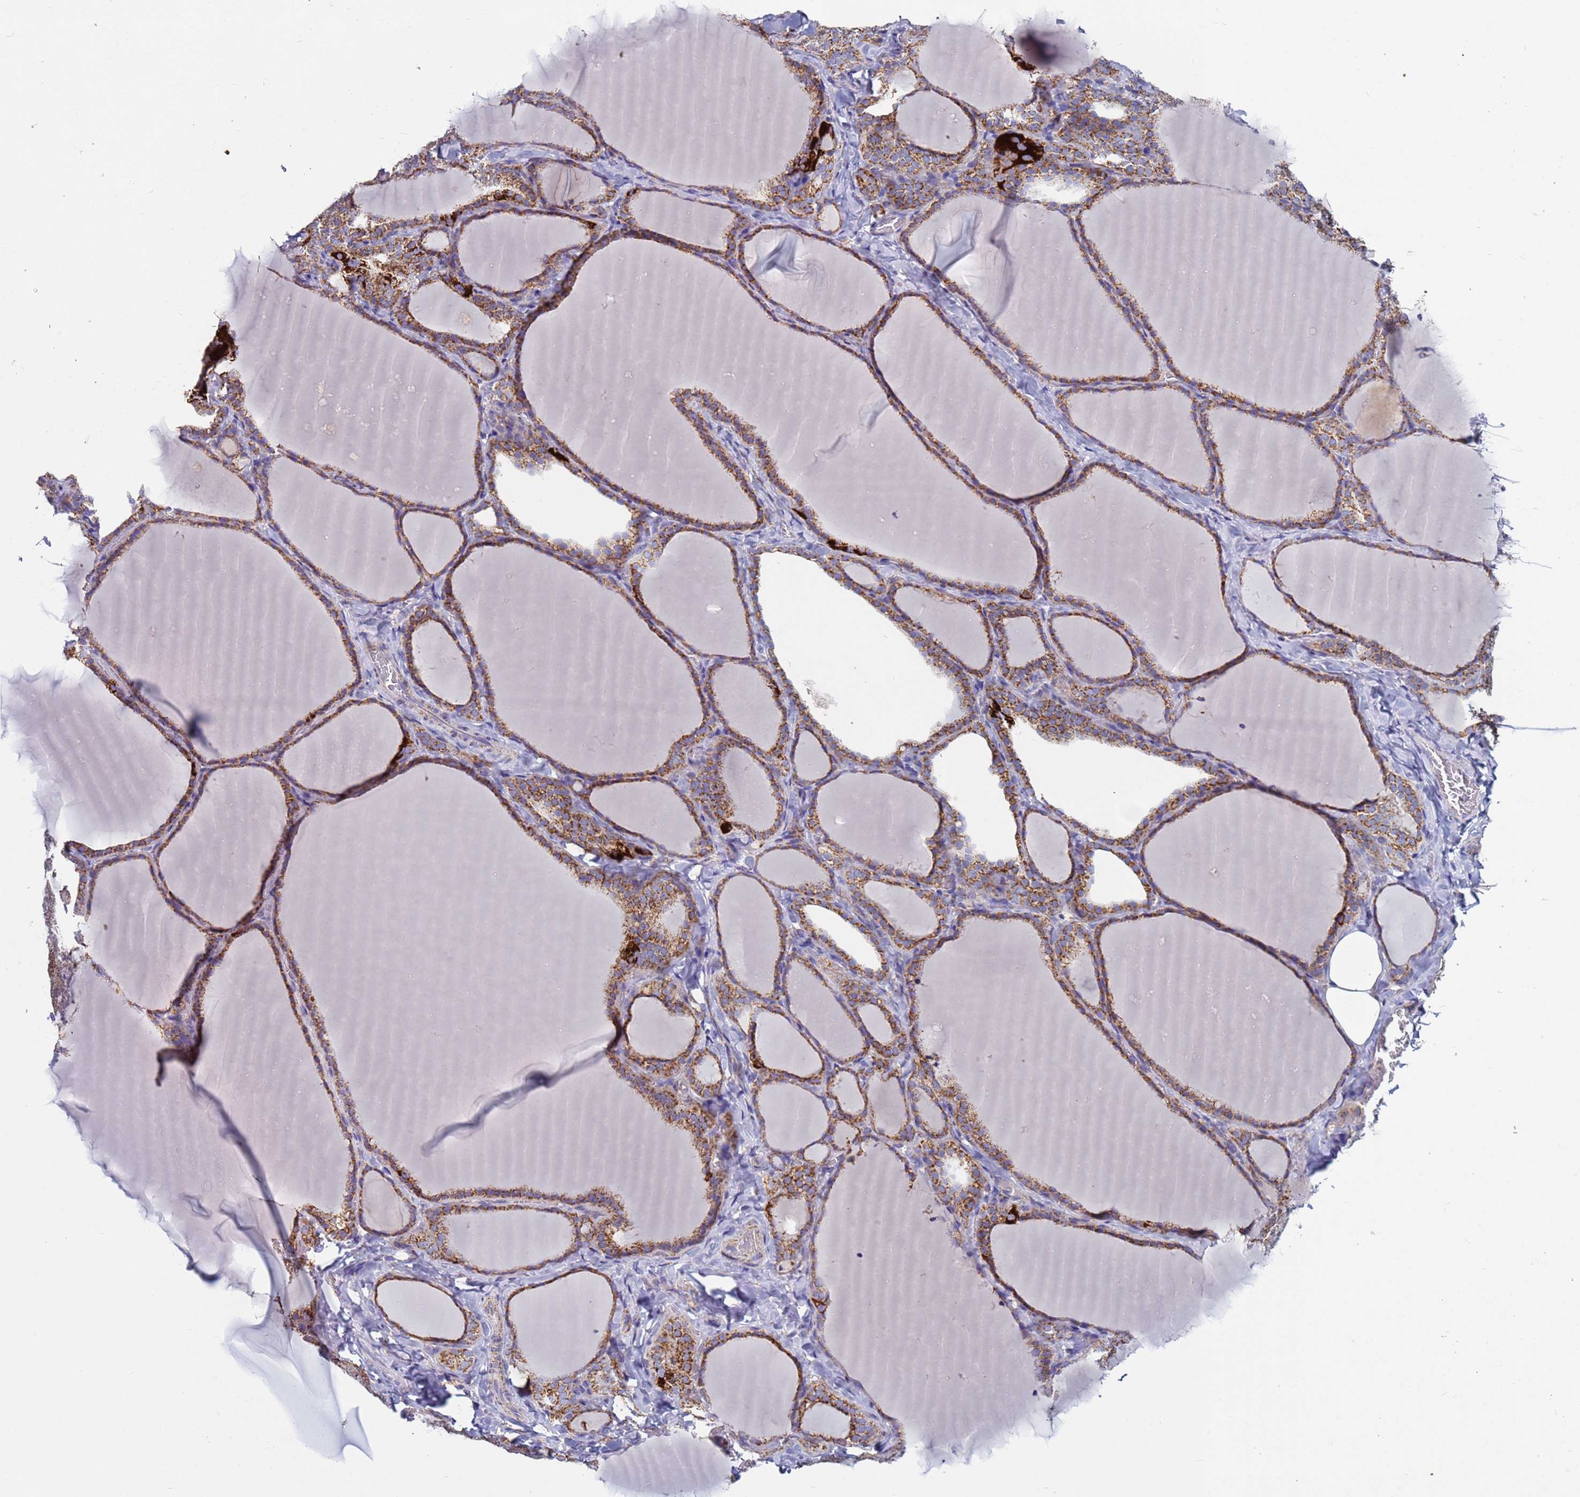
{"staining": {"intensity": "moderate", "quantity": ">75%", "location": "cytoplasmic/membranous"}, "tissue": "thyroid gland", "cell_type": "Glandular cells", "image_type": "normal", "snomed": [{"axis": "morphology", "description": "Normal tissue, NOS"}, {"axis": "topography", "description": "Thyroid gland"}], "caption": "Human thyroid gland stained with a protein marker reveals moderate staining in glandular cells.", "gene": "ZBTB39", "patient": {"sex": "female", "age": 22}}